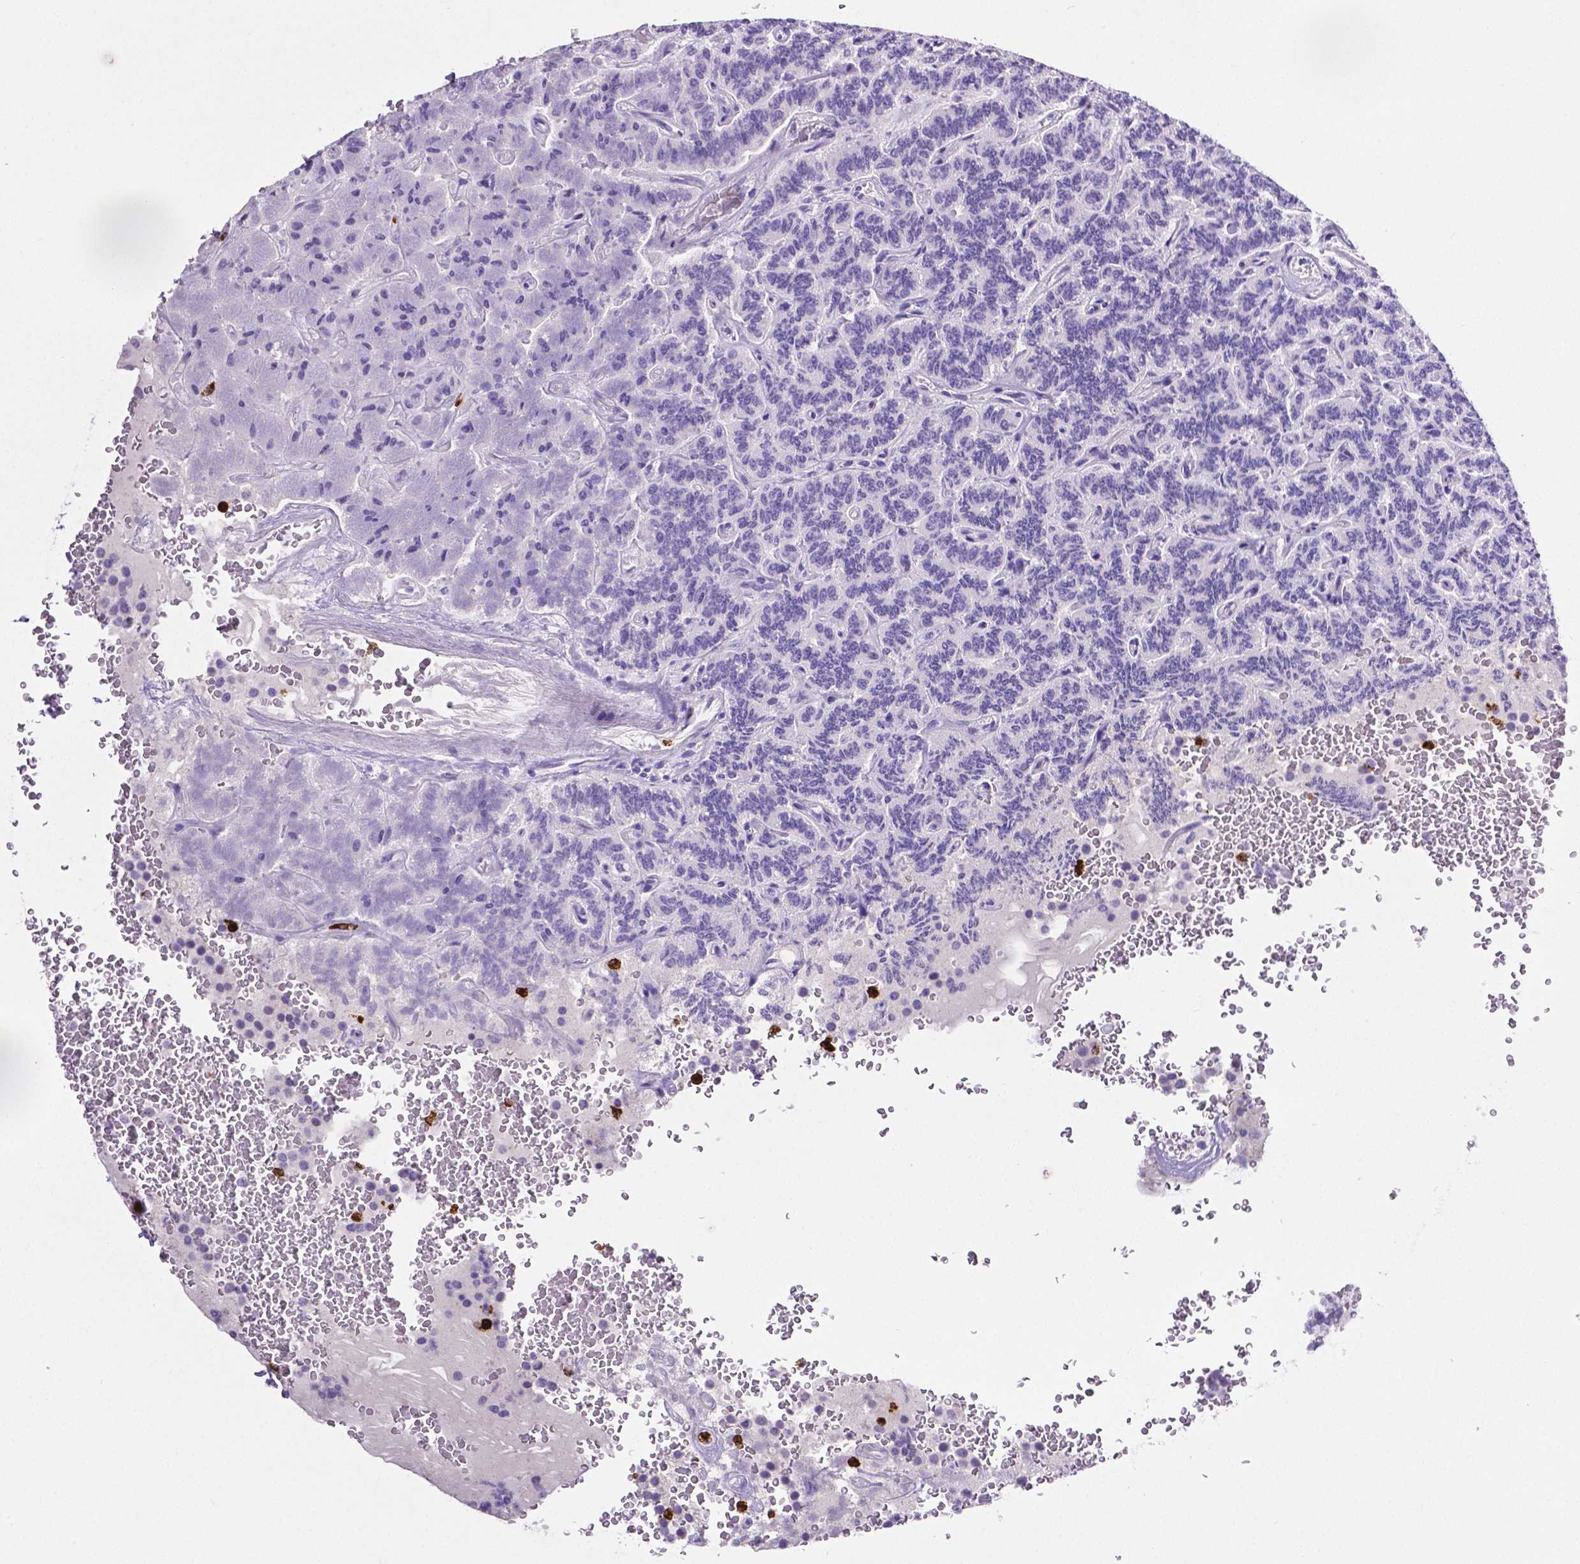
{"staining": {"intensity": "negative", "quantity": "none", "location": "none"}, "tissue": "carcinoid", "cell_type": "Tumor cells", "image_type": "cancer", "snomed": [{"axis": "morphology", "description": "Carcinoid, malignant, NOS"}, {"axis": "topography", "description": "Pancreas"}], "caption": "Human malignant carcinoid stained for a protein using immunohistochemistry (IHC) exhibits no staining in tumor cells.", "gene": "MMP9", "patient": {"sex": "male", "age": 36}}